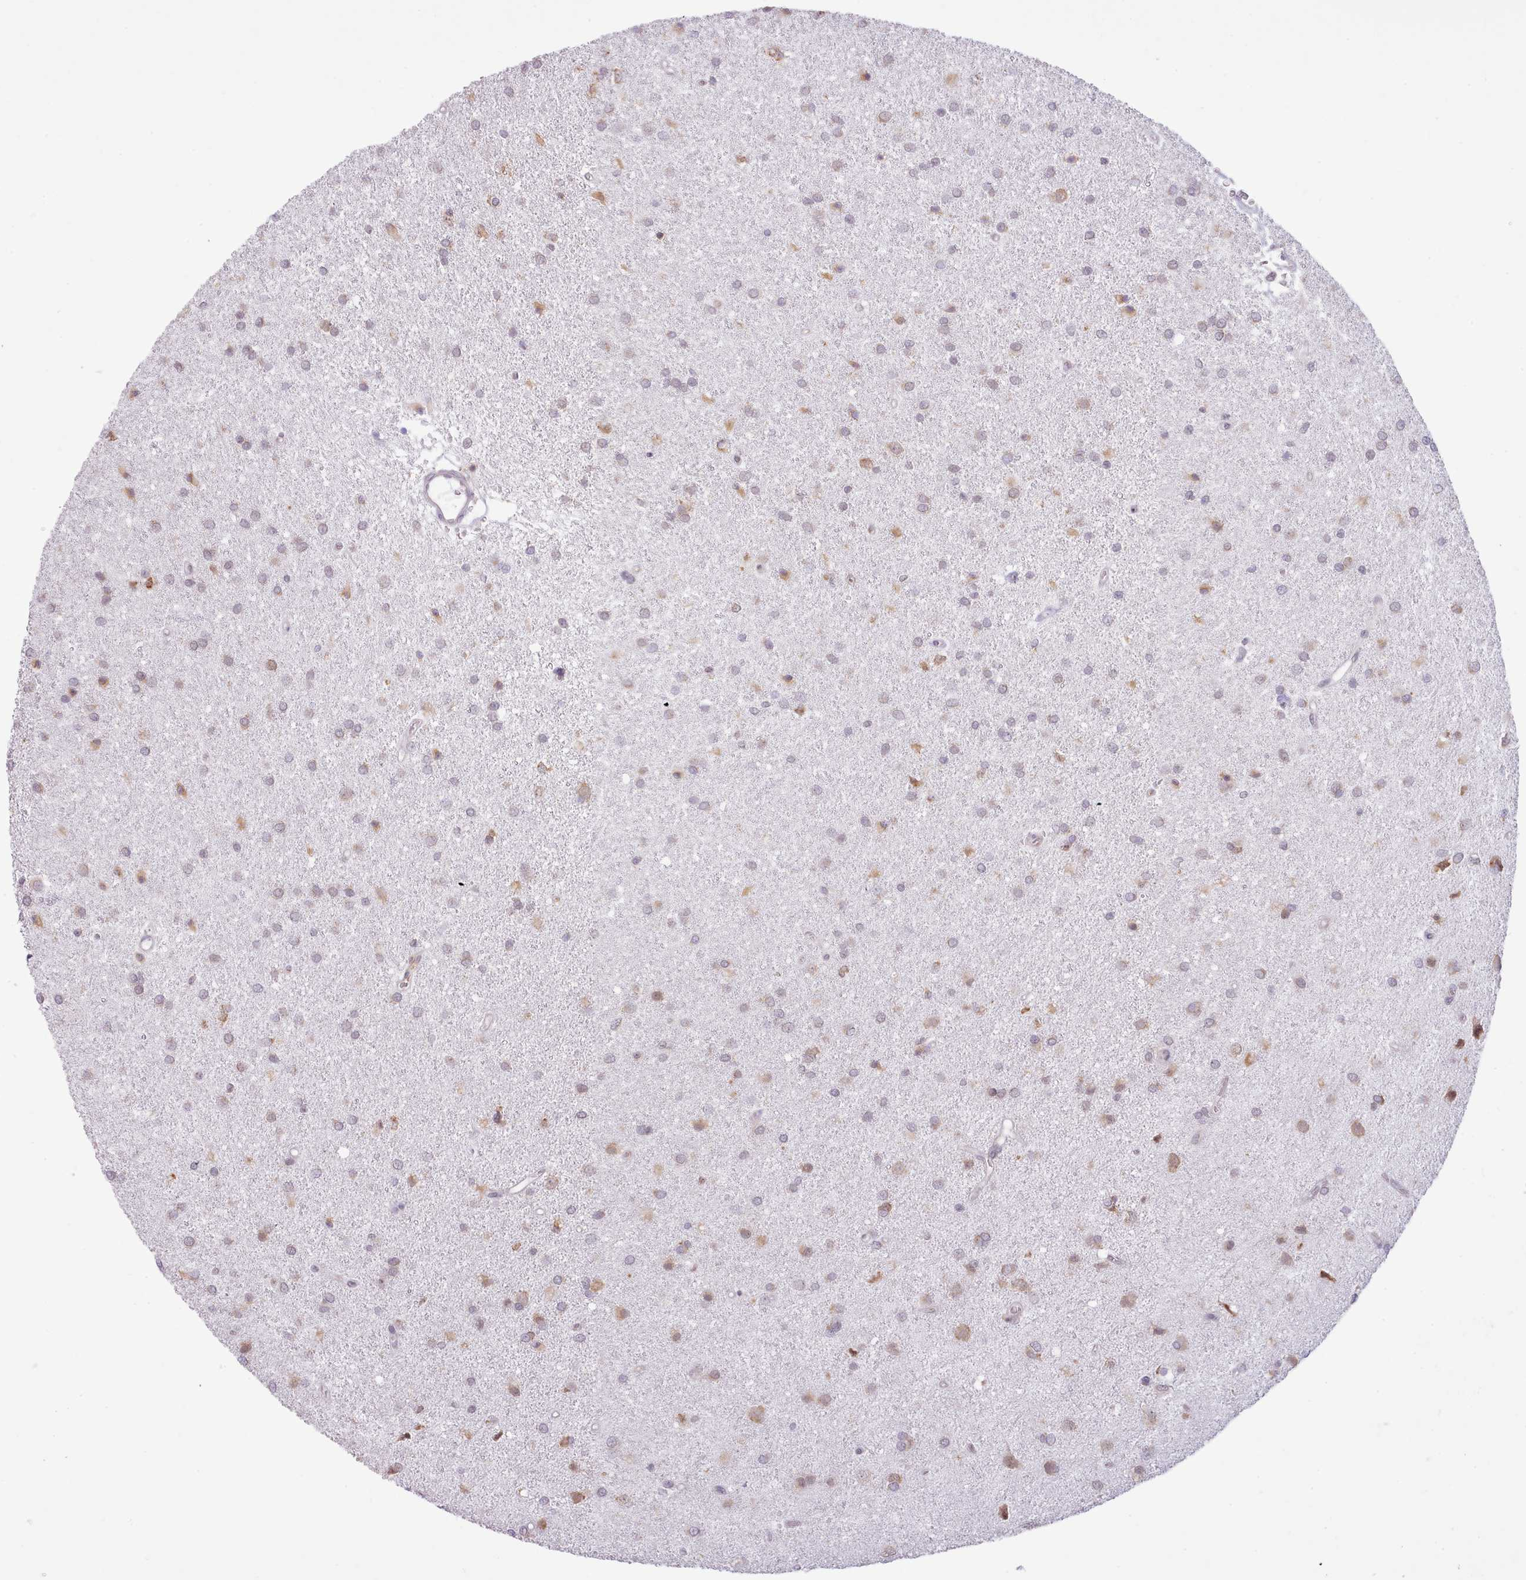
{"staining": {"intensity": "moderate", "quantity": "<25%", "location": "cytoplasmic/membranous"}, "tissue": "glioma", "cell_type": "Tumor cells", "image_type": "cancer", "snomed": [{"axis": "morphology", "description": "Glioma, malignant, High grade"}, {"axis": "topography", "description": "Brain"}], "caption": "High-power microscopy captured an IHC photomicrograph of malignant high-grade glioma, revealing moderate cytoplasmic/membranous positivity in approximately <25% of tumor cells.", "gene": "SEC61B", "patient": {"sex": "female", "age": 50}}